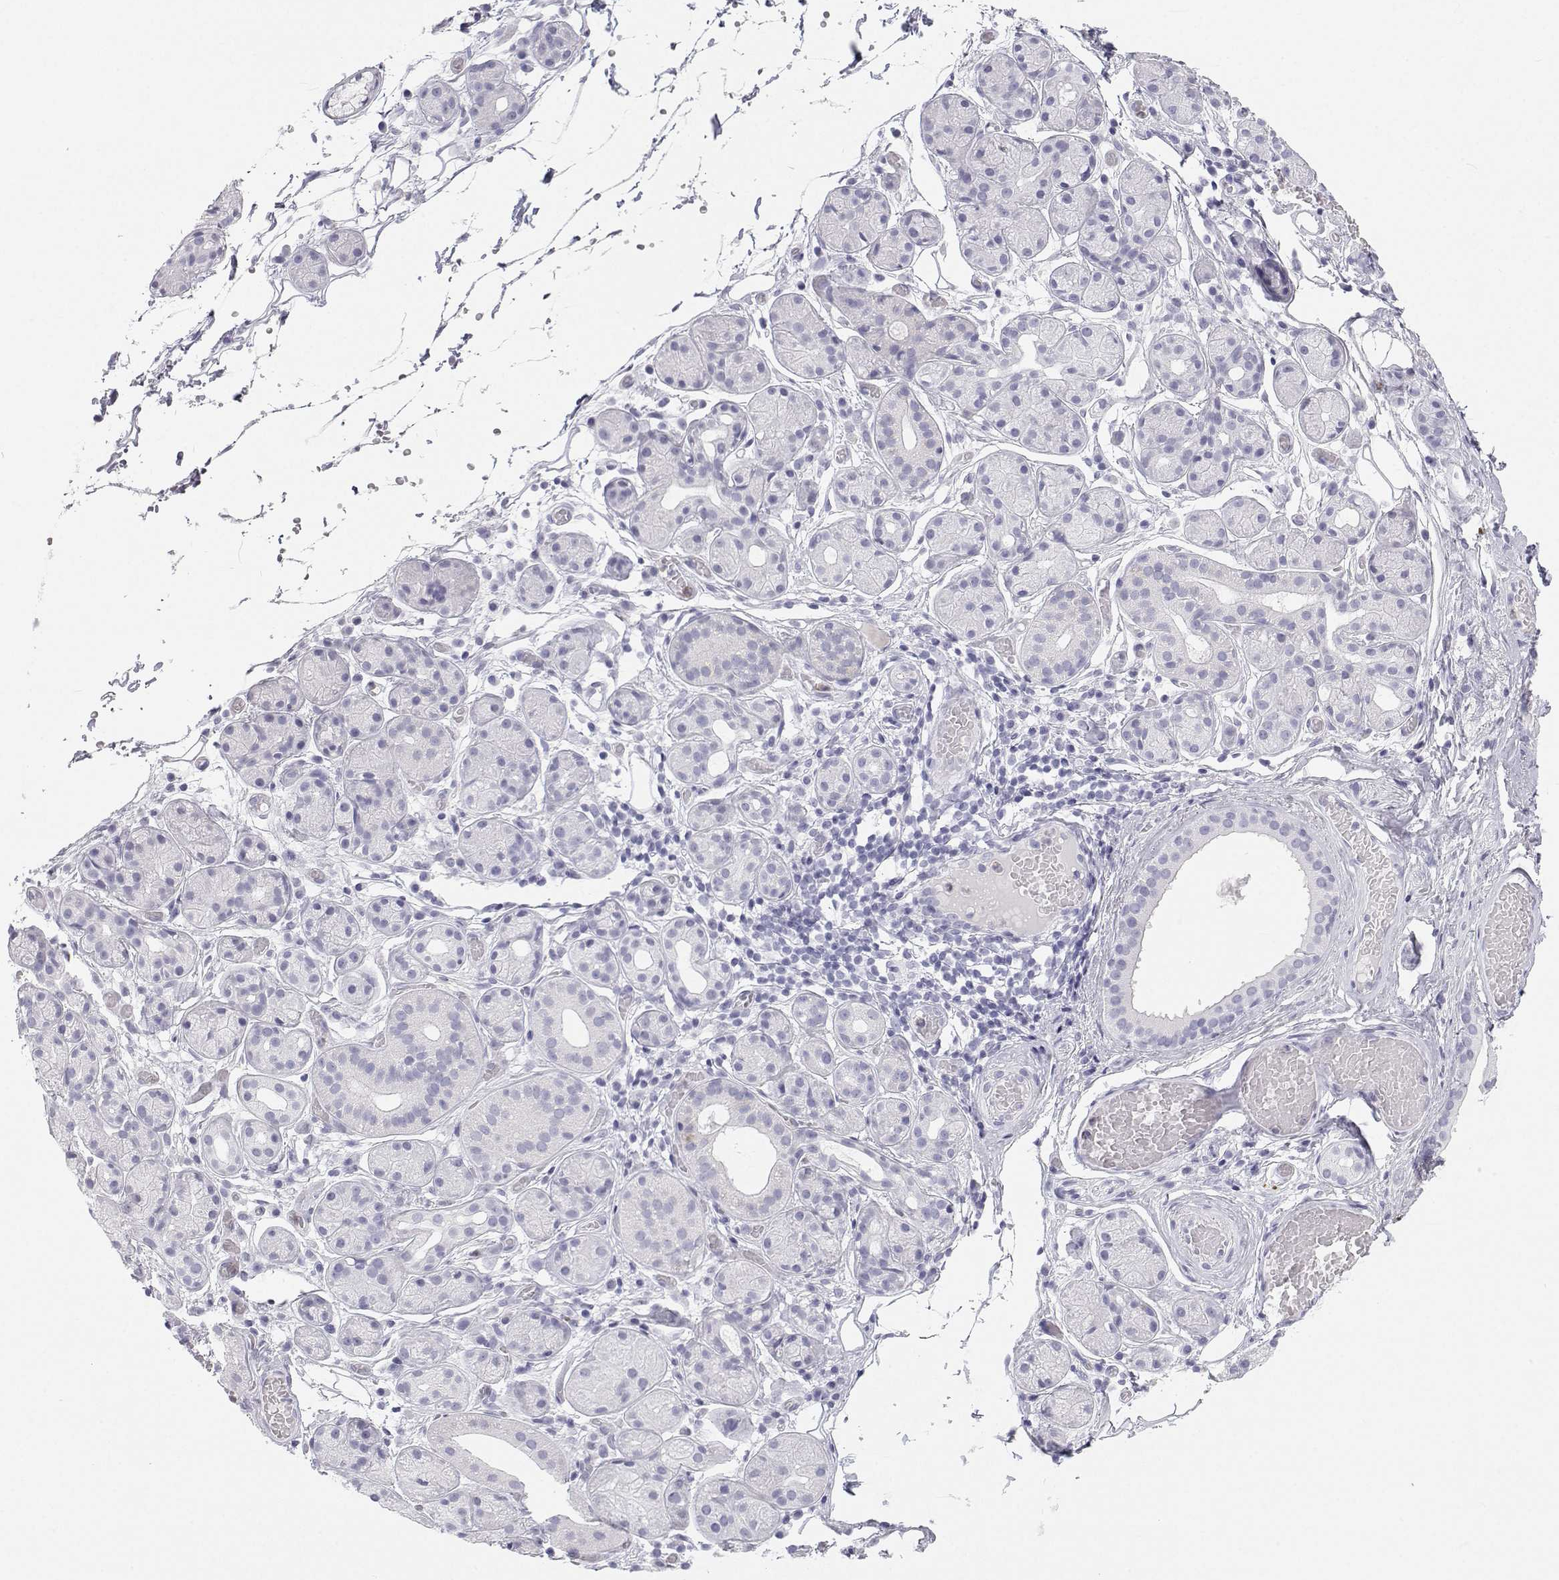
{"staining": {"intensity": "negative", "quantity": "none", "location": "none"}, "tissue": "salivary gland", "cell_type": "Glandular cells", "image_type": "normal", "snomed": [{"axis": "morphology", "description": "Normal tissue, NOS"}, {"axis": "topography", "description": "Salivary gland"}, {"axis": "topography", "description": "Peripheral nerve tissue"}], "caption": "Immunohistochemistry histopathology image of normal salivary gland: salivary gland stained with DAB displays no significant protein expression in glandular cells. (DAB (3,3'-diaminobenzidine) immunohistochemistry visualized using brightfield microscopy, high magnification).", "gene": "SFTPB", "patient": {"sex": "male", "age": 71}}